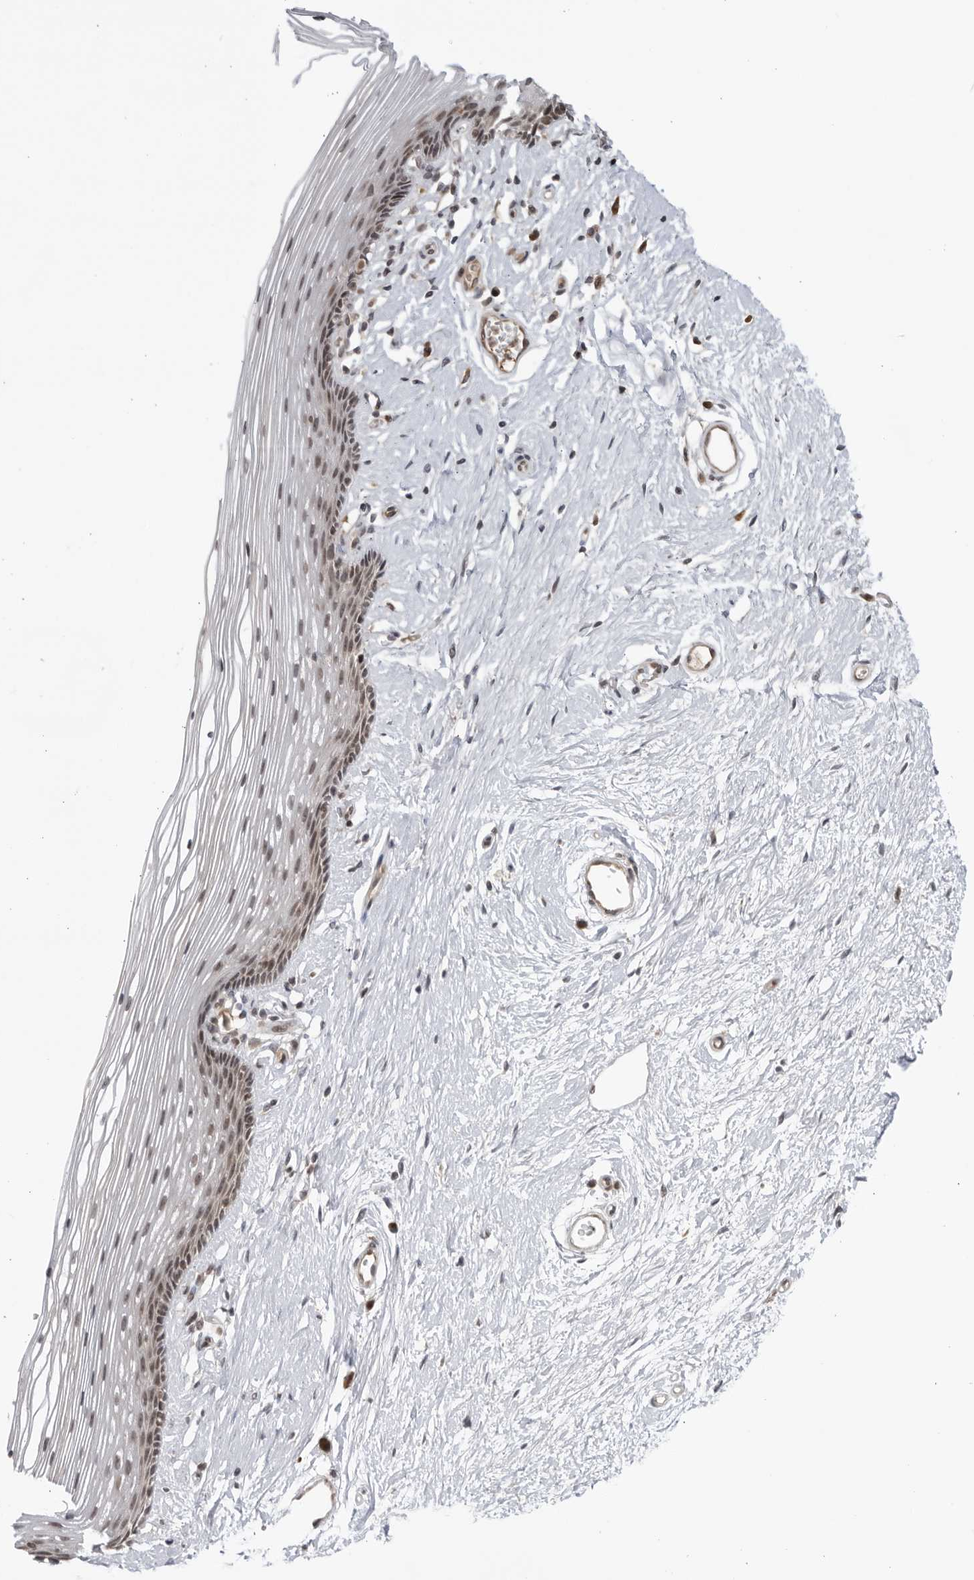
{"staining": {"intensity": "moderate", "quantity": "<25%", "location": "cytoplasmic/membranous,nuclear"}, "tissue": "vagina", "cell_type": "Squamous epithelial cells", "image_type": "normal", "snomed": [{"axis": "morphology", "description": "Normal tissue, NOS"}, {"axis": "topography", "description": "Vagina"}], "caption": "DAB (3,3'-diaminobenzidine) immunohistochemical staining of unremarkable human vagina displays moderate cytoplasmic/membranous,nuclear protein positivity in about <25% of squamous epithelial cells.", "gene": "DTL", "patient": {"sex": "female", "age": 46}}